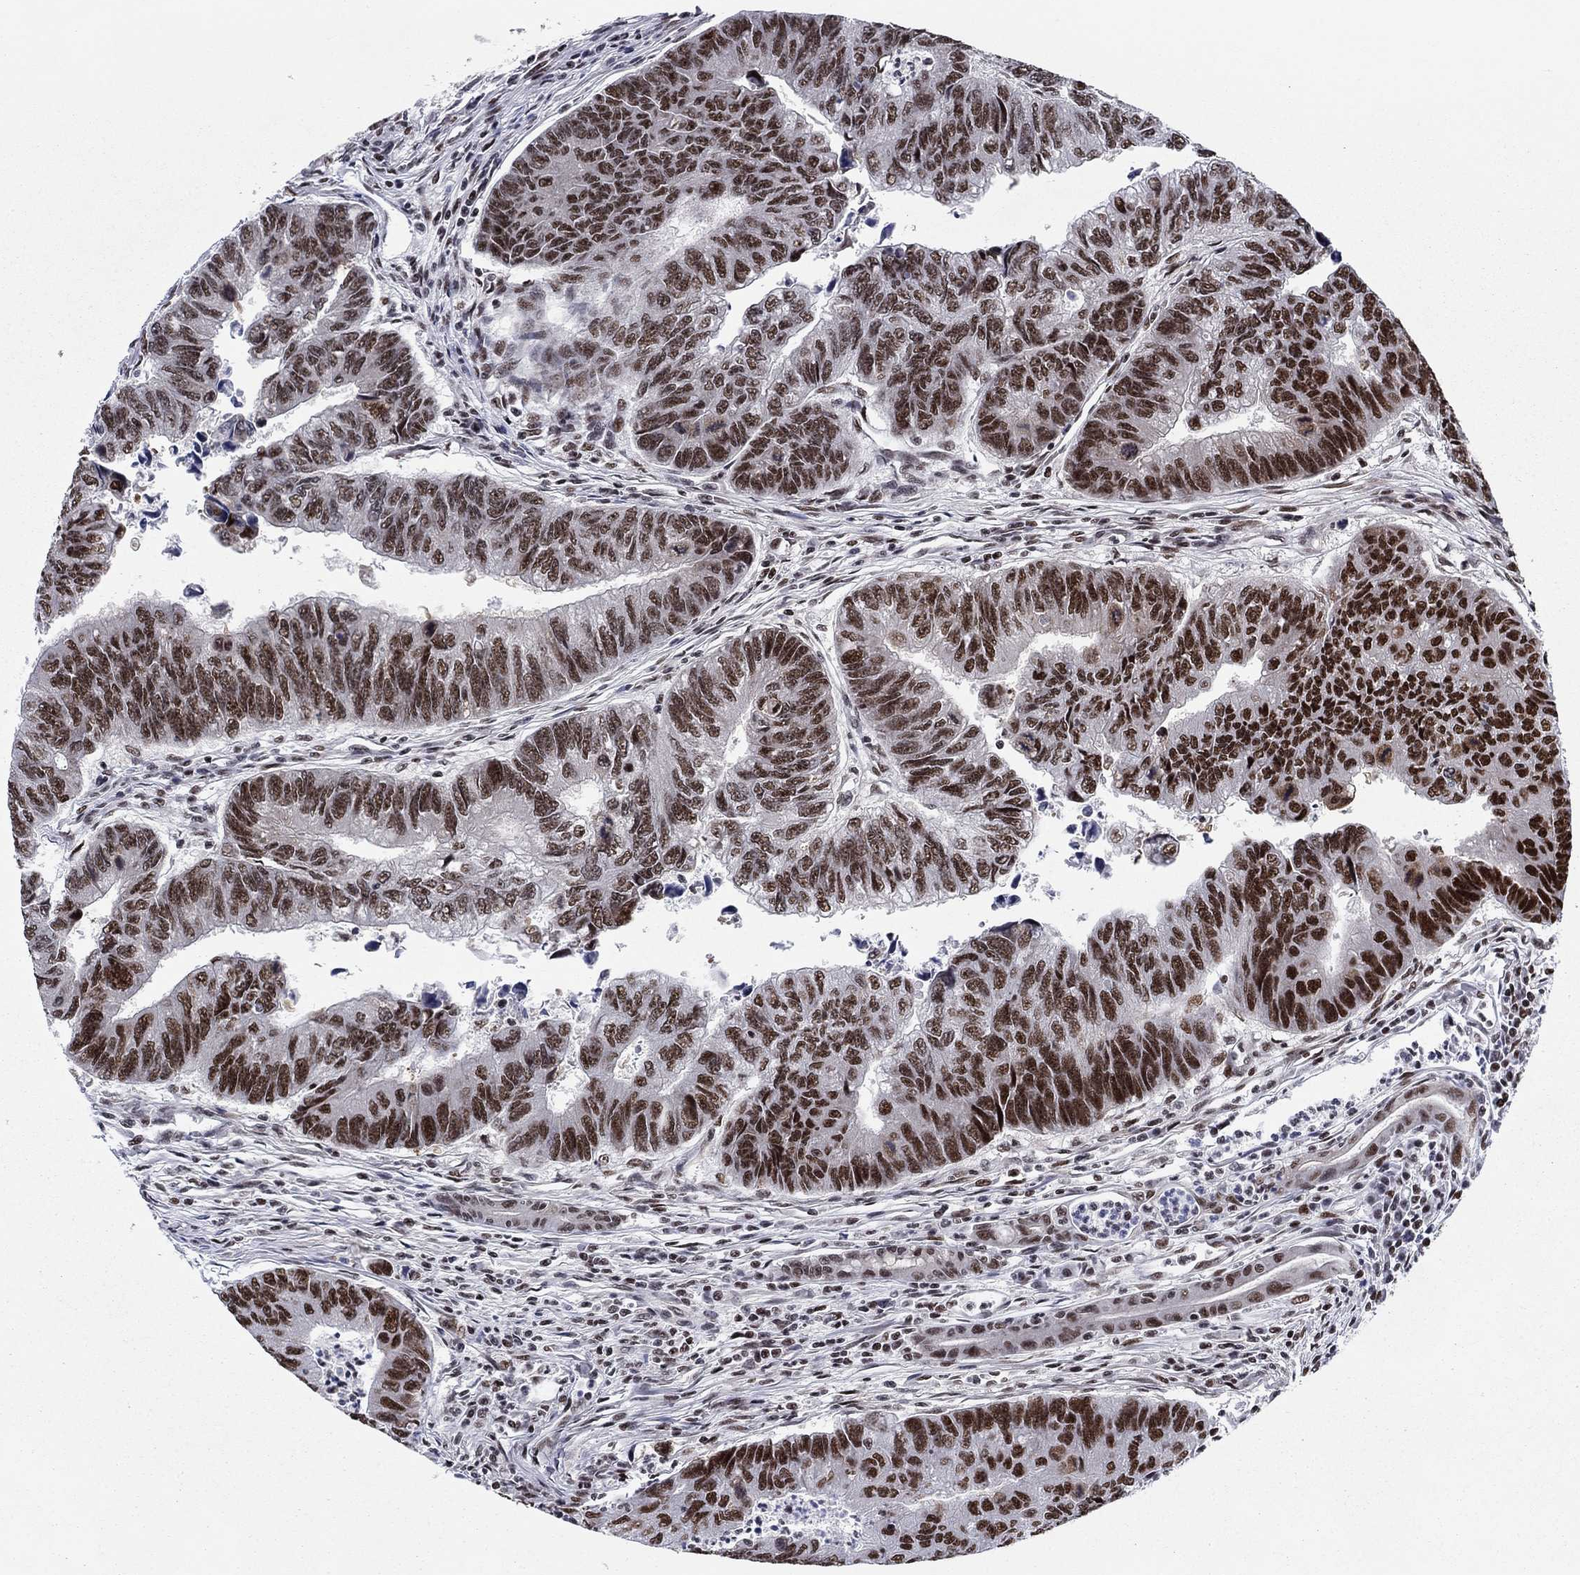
{"staining": {"intensity": "strong", "quantity": ">75%", "location": "nuclear"}, "tissue": "colorectal cancer", "cell_type": "Tumor cells", "image_type": "cancer", "snomed": [{"axis": "morphology", "description": "Adenocarcinoma, NOS"}, {"axis": "topography", "description": "Colon"}], "caption": "Immunohistochemical staining of human adenocarcinoma (colorectal) displays high levels of strong nuclear expression in about >75% of tumor cells.", "gene": "RPRD1B", "patient": {"sex": "female", "age": 65}}